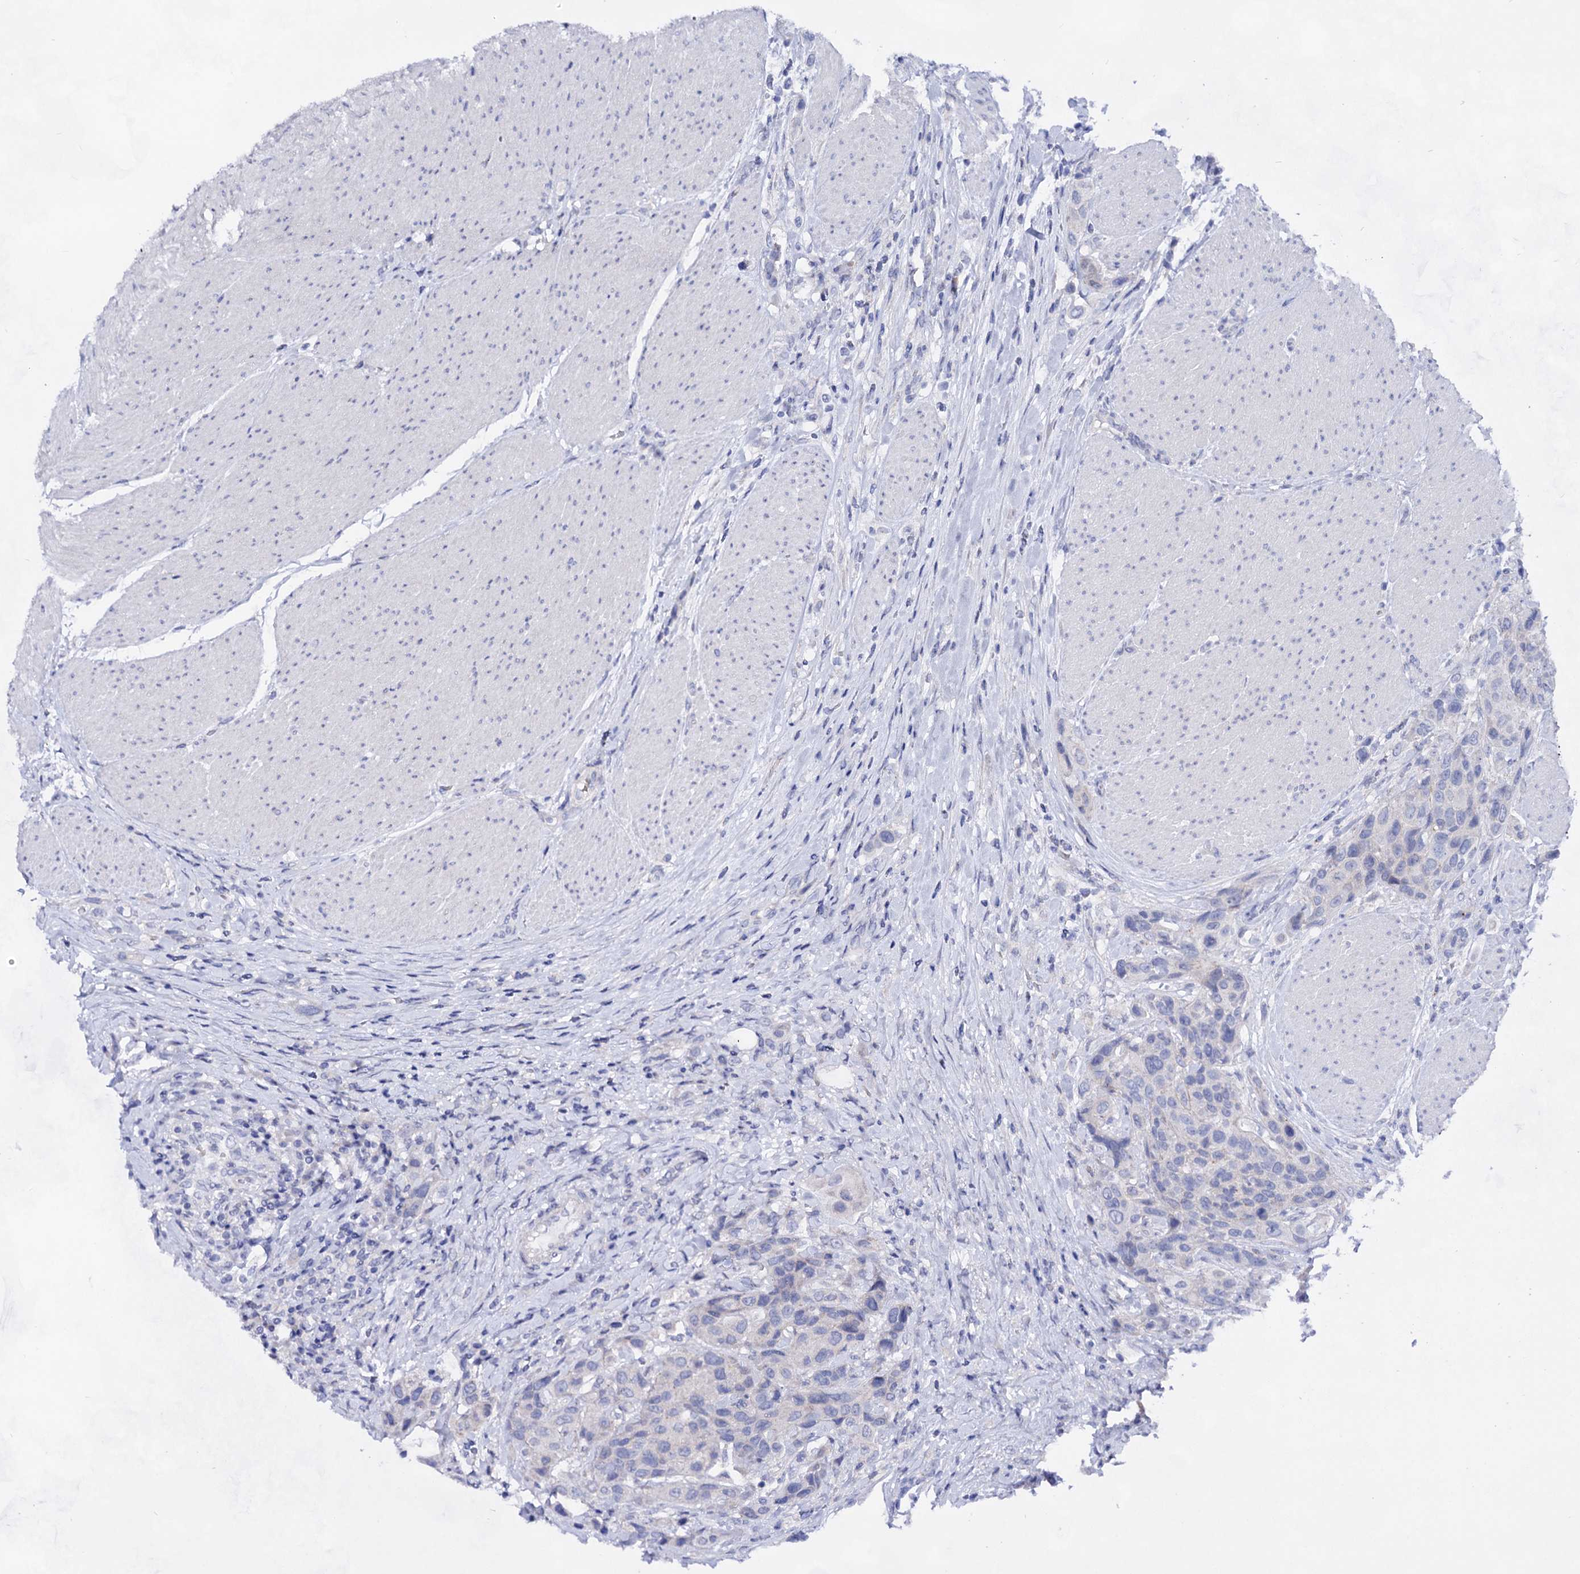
{"staining": {"intensity": "negative", "quantity": "none", "location": "none"}, "tissue": "urothelial cancer", "cell_type": "Tumor cells", "image_type": "cancer", "snomed": [{"axis": "morphology", "description": "Urothelial carcinoma, High grade"}, {"axis": "topography", "description": "Urinary bladder"}], "caption": "Tumor cells show no significant staining in urothelial cancer.", "gene": "PLIN1", "patient": {"sex": "male", "age": 50}}